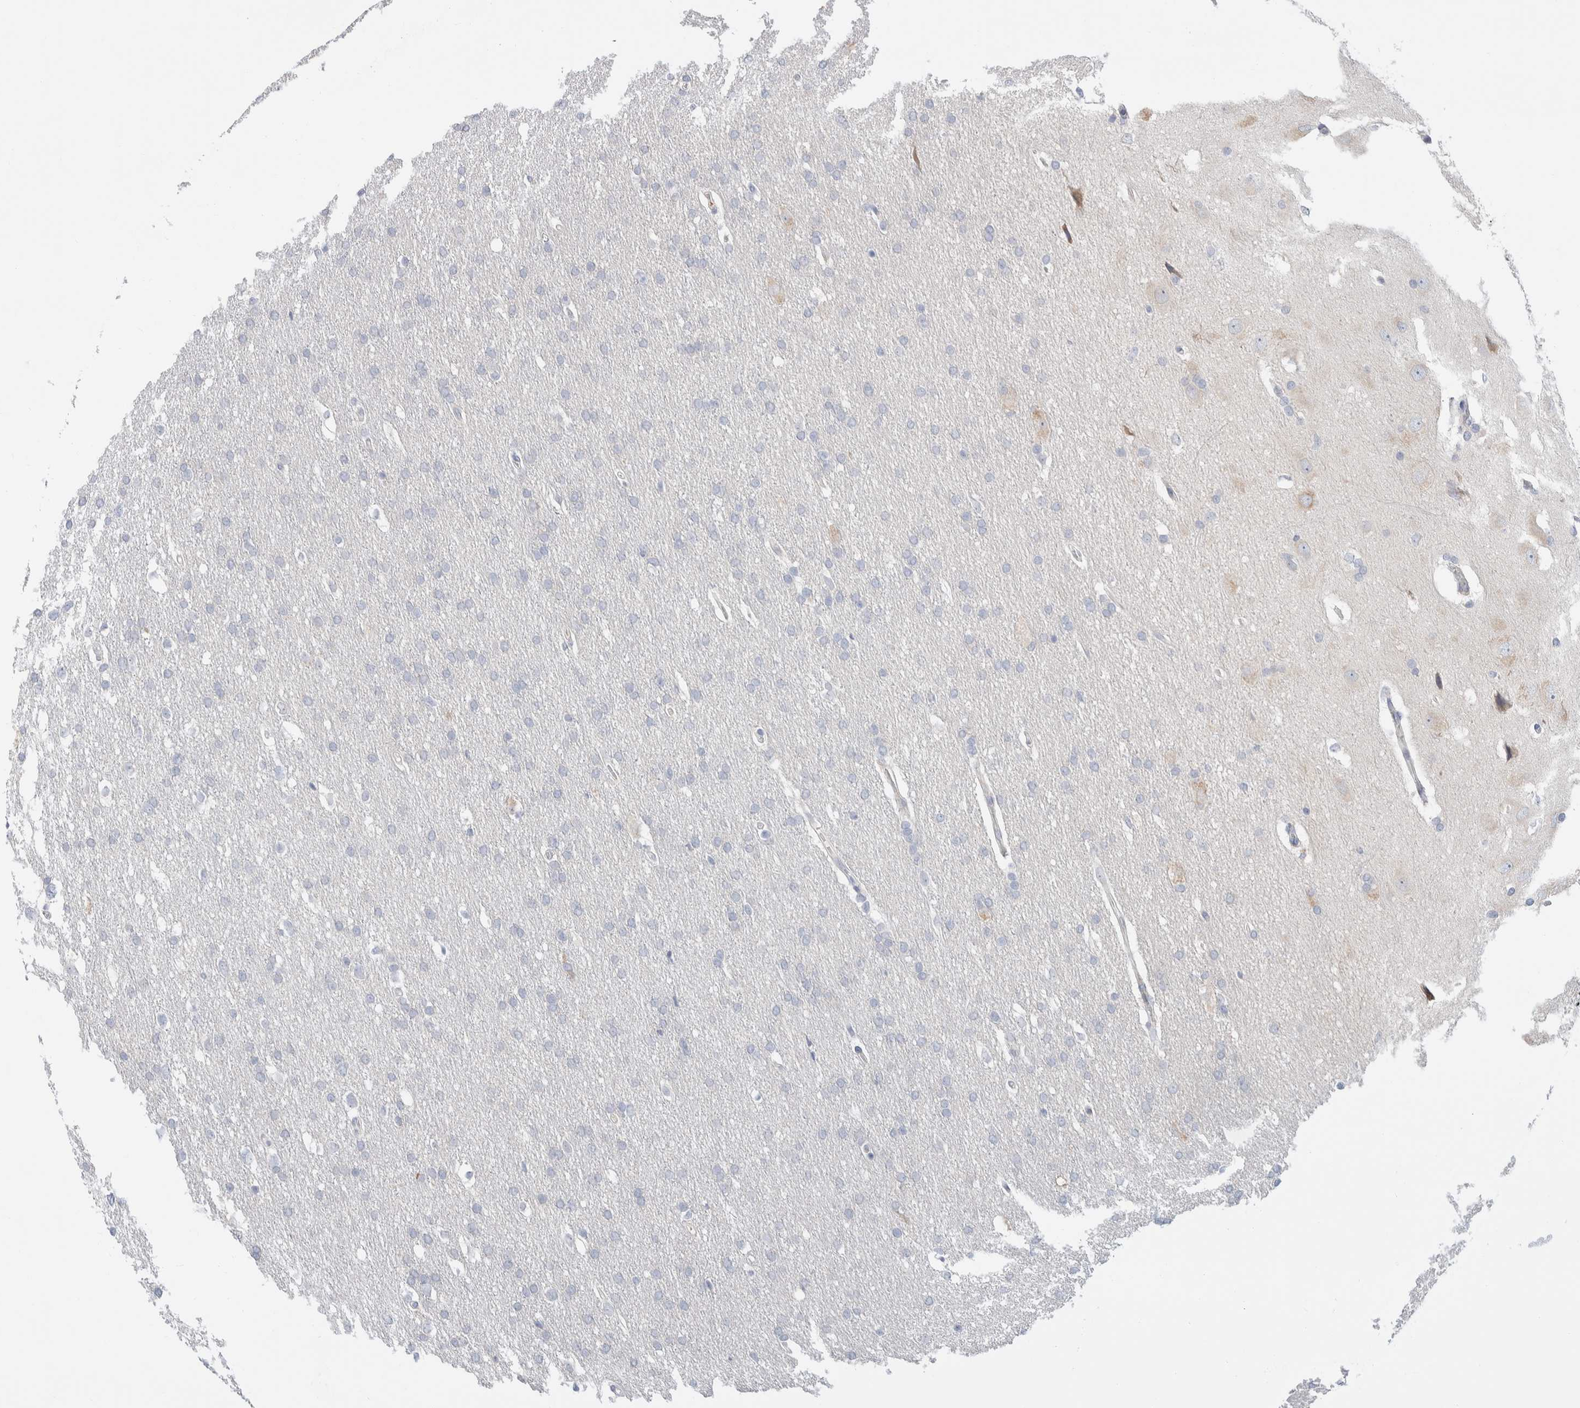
{"staining": {"intensity": "negative", "quantity": "none", "location": "none"}, "tissue": "glioma", "cell_type": "Tumor cells", "image_type": "cancer", "snomed": [{"axis": "morphology", "description": "Glioma, malignant, Low grade"}, {"axis": "topography", "description": "Brain"}], "caption": "This is an immunohistochemistry (IHC) photomicrograph of human glioma. There is no staining in tumor cells.", "gene": "RUSF1", "patient": {"sex": "female", "age": 37}}